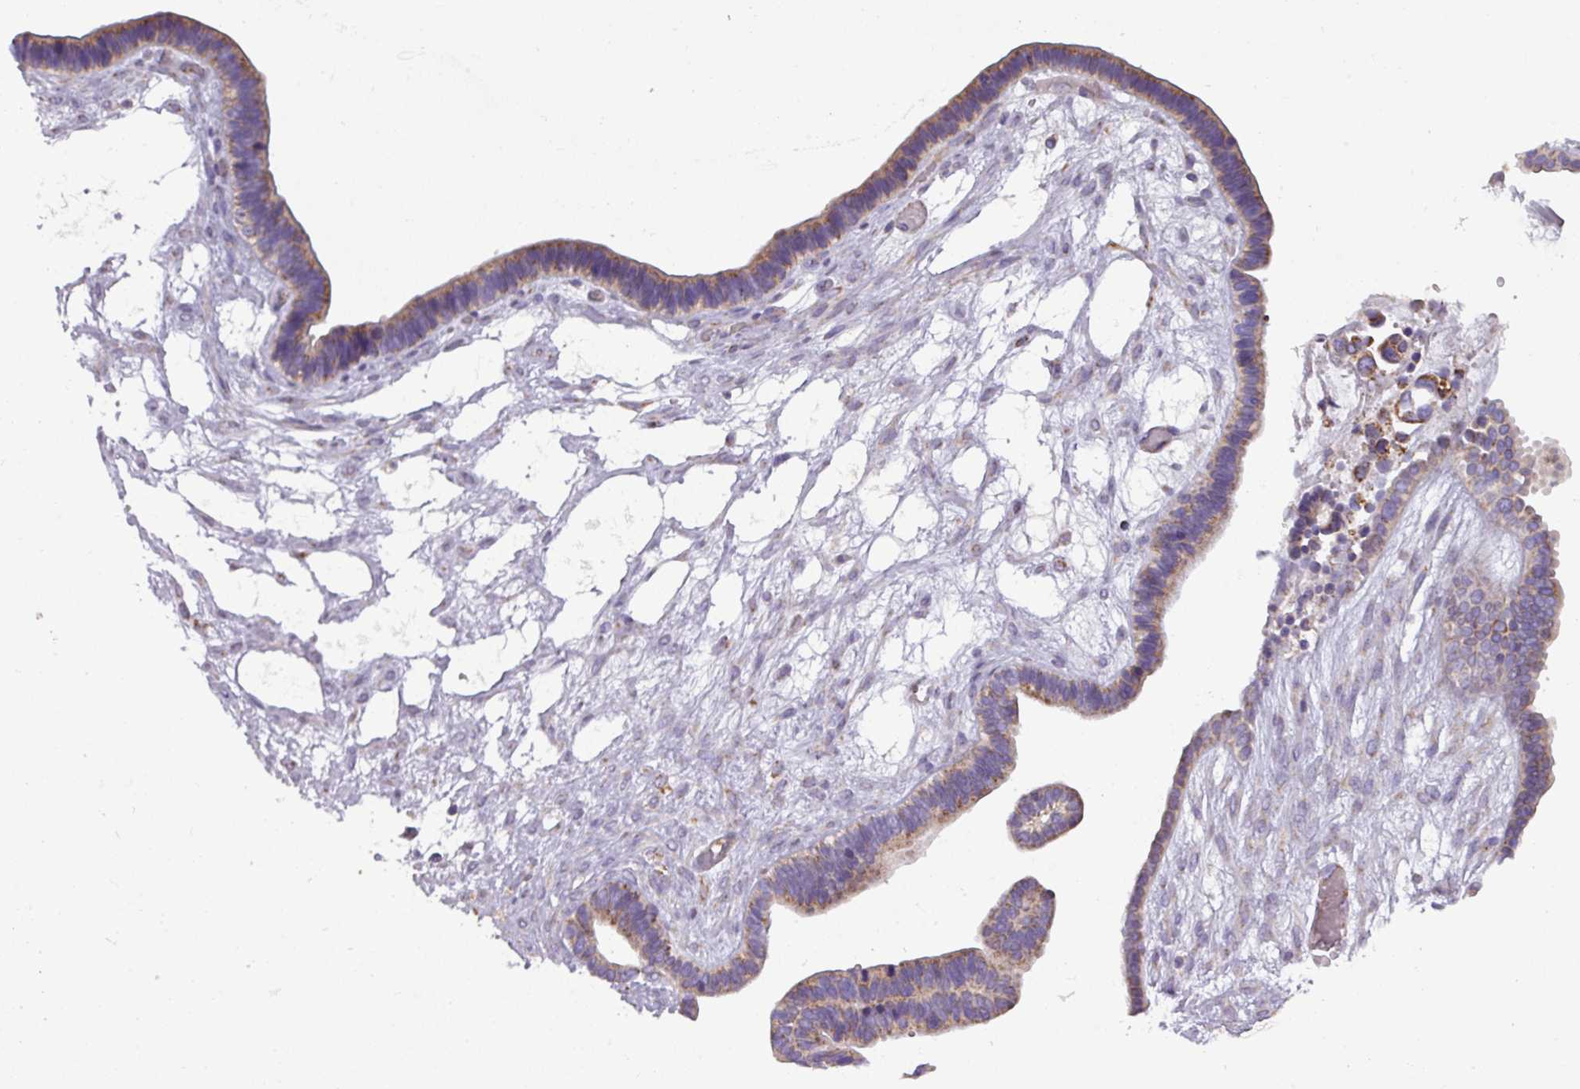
{"staining": {"intensity": "weak", "quantity": ">75%", "location": "cytoplasmic/membranous"}, "tissue": "ovarian cancer", "cell_type": "Tumor cells", "image_type": "cancer", "snomed": [{"axis": "morphology", "description": "Cystadenocarcinoma, serous, NOS"}, {"axis": "topography", "description": "Ovary"}], "caption": "Immunohistochemical staining of human serous cystadenocarcinoma (ovarian) reveals weak cytoplasmic/membranous protein positivity in approximately >75% of tumor cells.", "gene": "PNMA6A", "patient": {"sex": "female", "age": 56}}